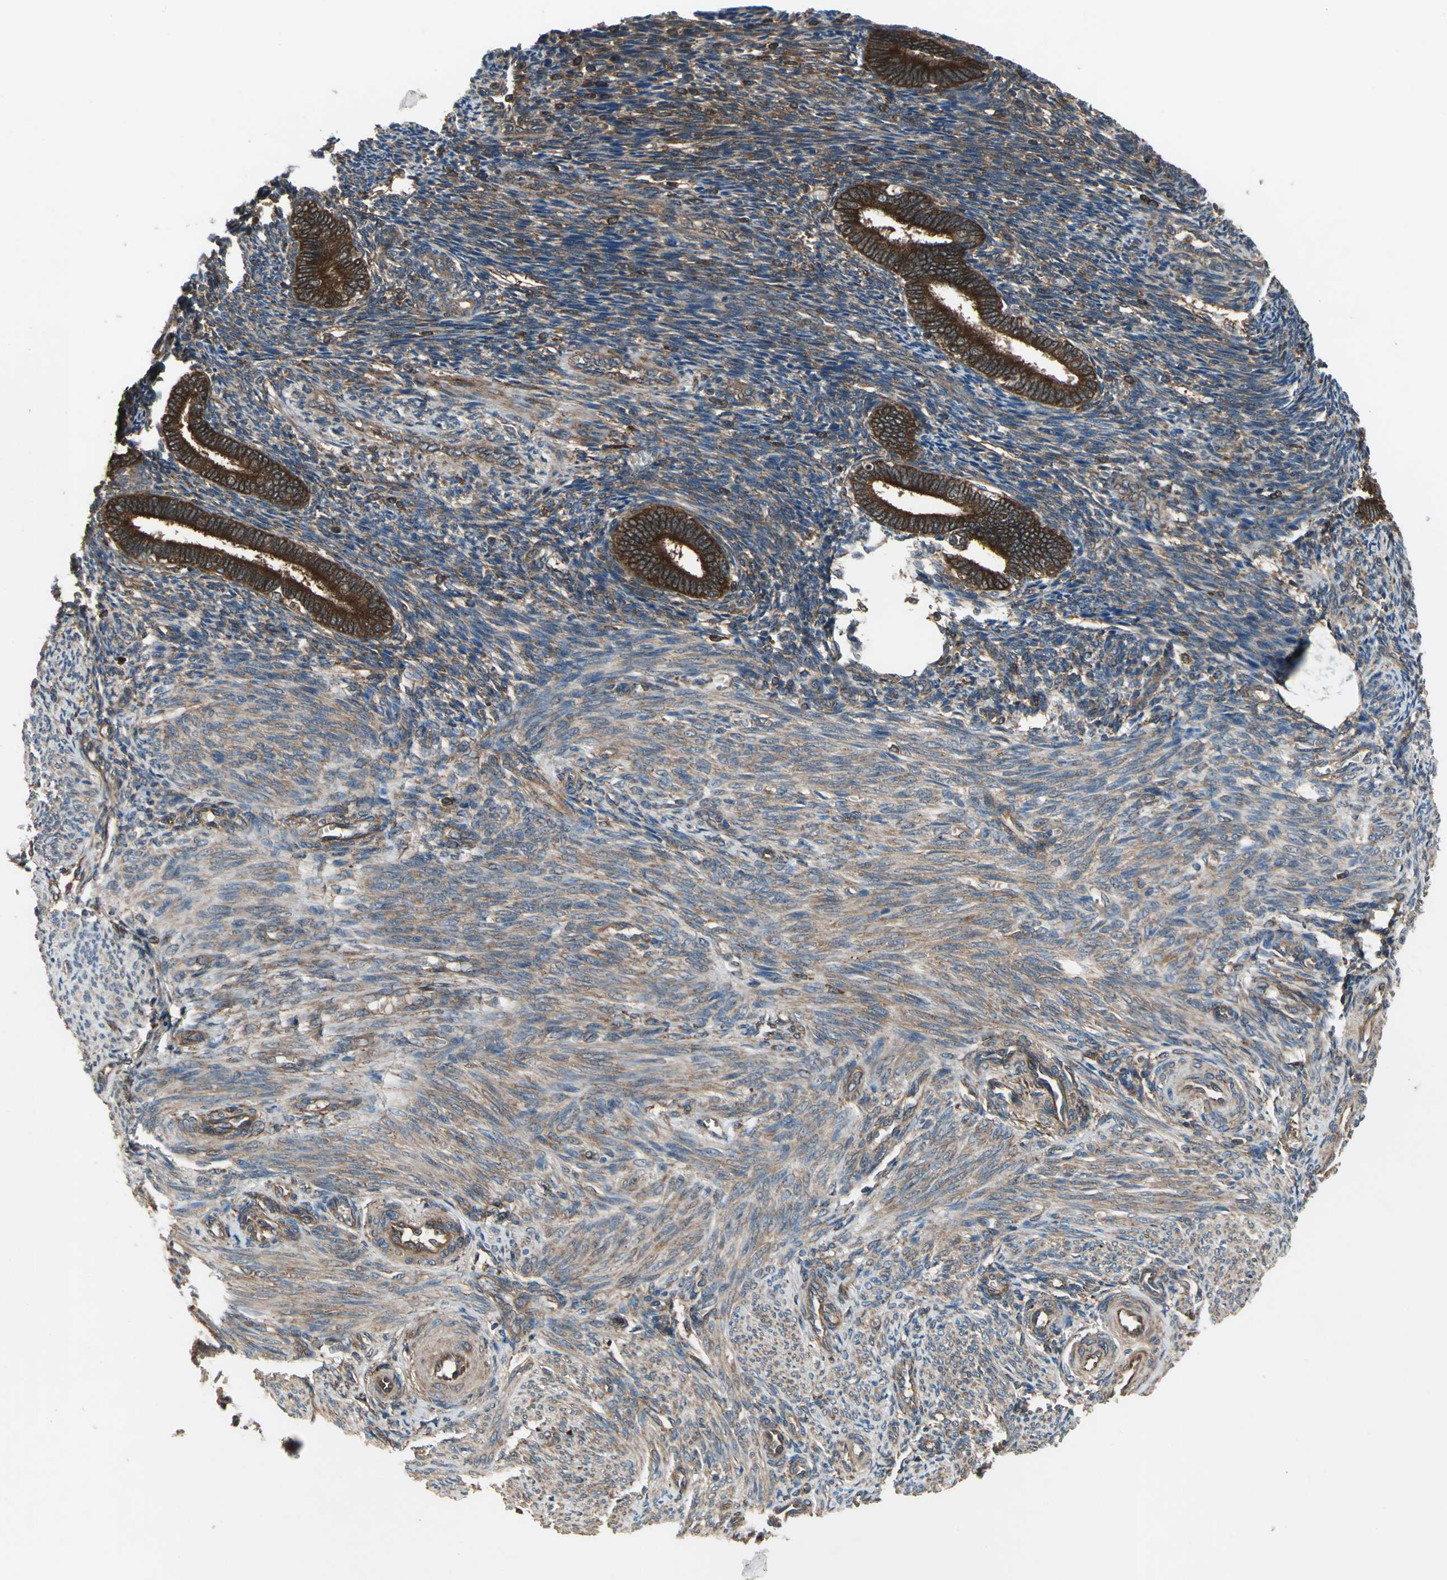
{"staining": {"intensity": "moderate", "quantity": ">75%", "location": "cytoplasmic/membranous"}, "tissue": "endometrium", "cell_type": "Cells in endometrial stroma", "image_type": "normal", "snomed": [{"axis": "morphology", "description": "Normal tissue, NOS"}, {"axis": "topography", "description": "Endometrium"}], "caption": "DAB immunohistochemical staining of normal endometrium demonstrates moderate cytoplasmic/membranous protein positivity in about >75% of cells in endometrial stroma.", "gene": "CAPN1", "patient": {"sex": "female", "age": 27}}